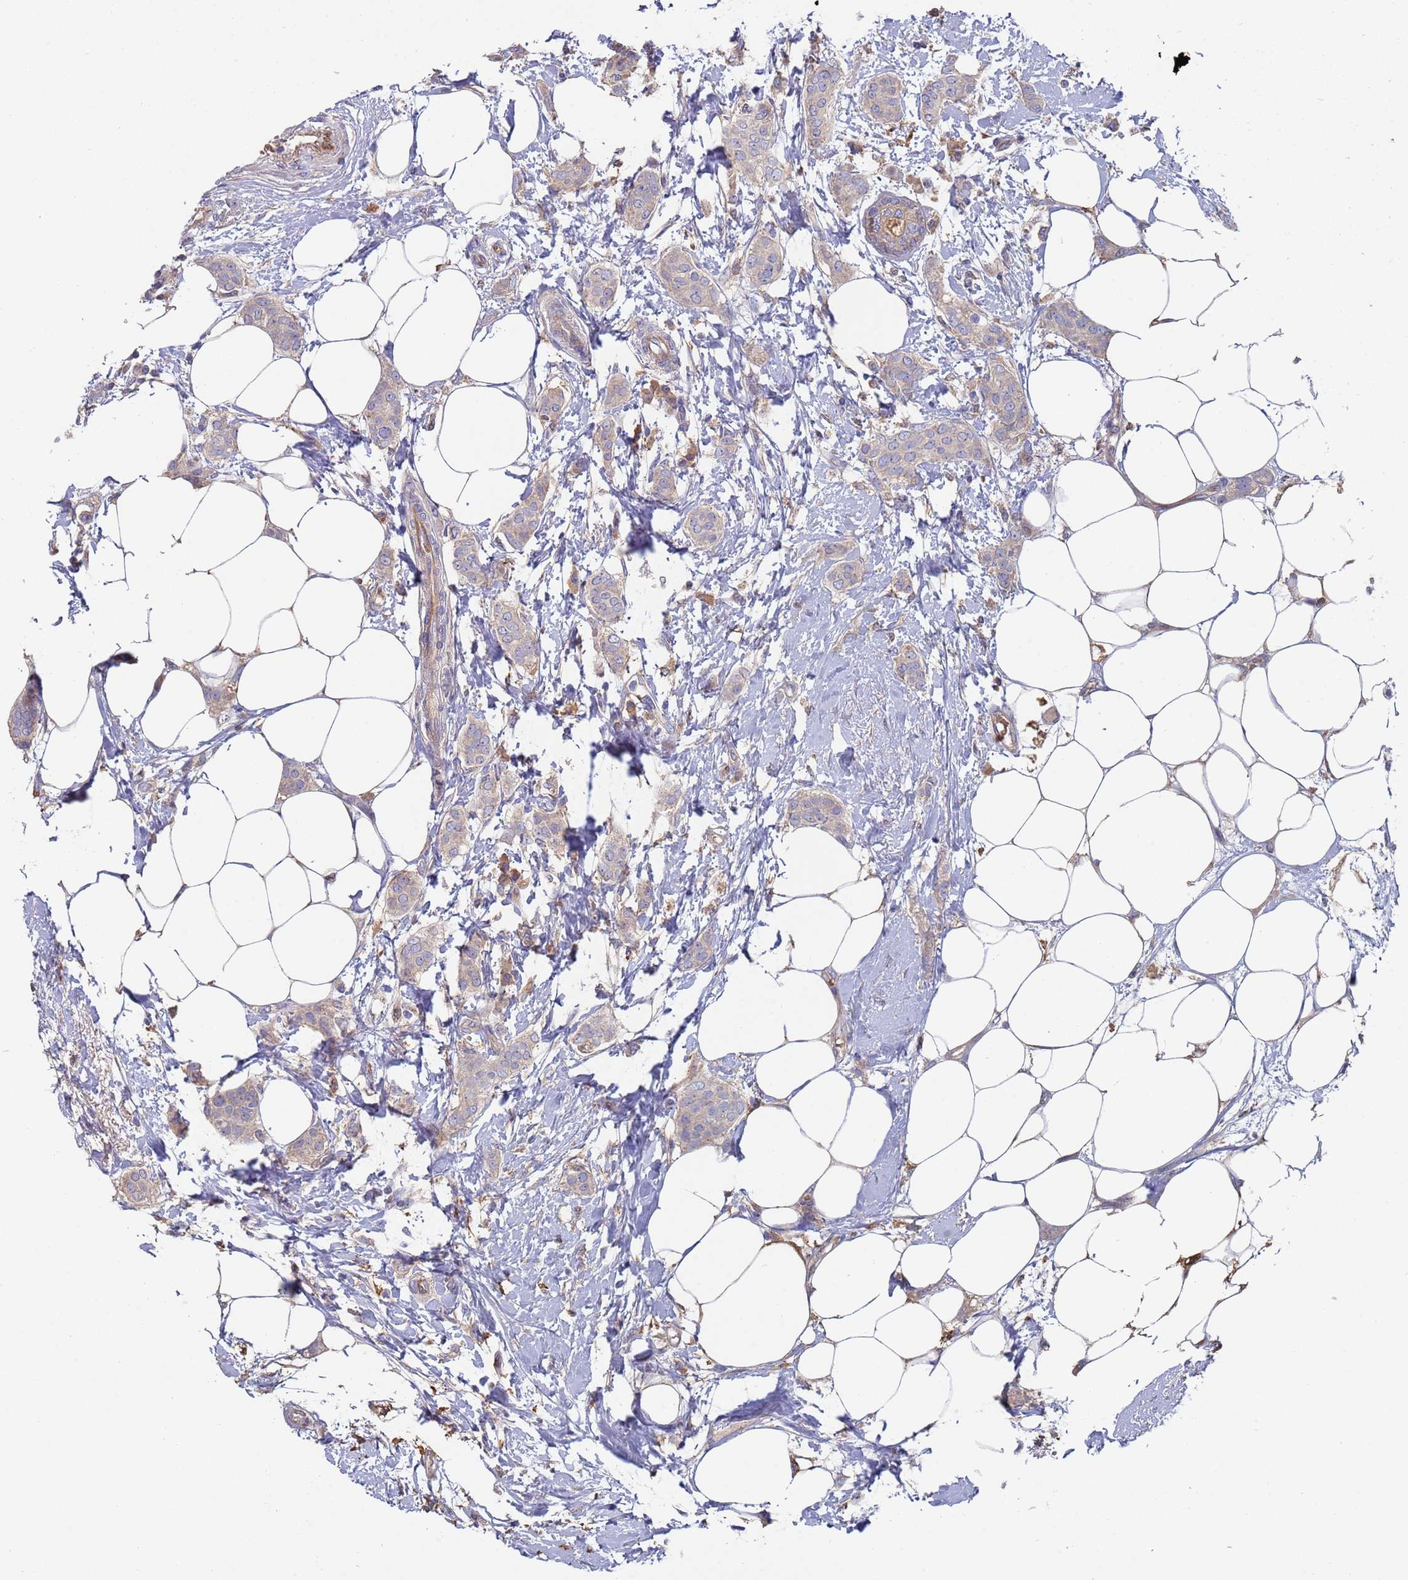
{"staining": {"intensity": "moderate", "quantity": "<25%", "location": "cytoplasmic/membranous"}, "tissue": "breast cancer", "cell_type": "Tumor cells", "image_type": "cancer", "snomed": [{"axis": "morphology", "description": "Duct carcinoma"}, {"axis": "topography", "description": "Breast"}], "caption": "Brown immunohistochemical staining in human breast cancer (infiltrating ductal carcinoma) exhibits moderate cytoplasmic/membranous positivity in about <25% of tumor cells. (DAB (3,3'-diaminobenzidine) IHC, brown staining for protein, blue staining for nuclei).", "gene": "MALRD1", "patient": {"sex": "female", "age": 72}}